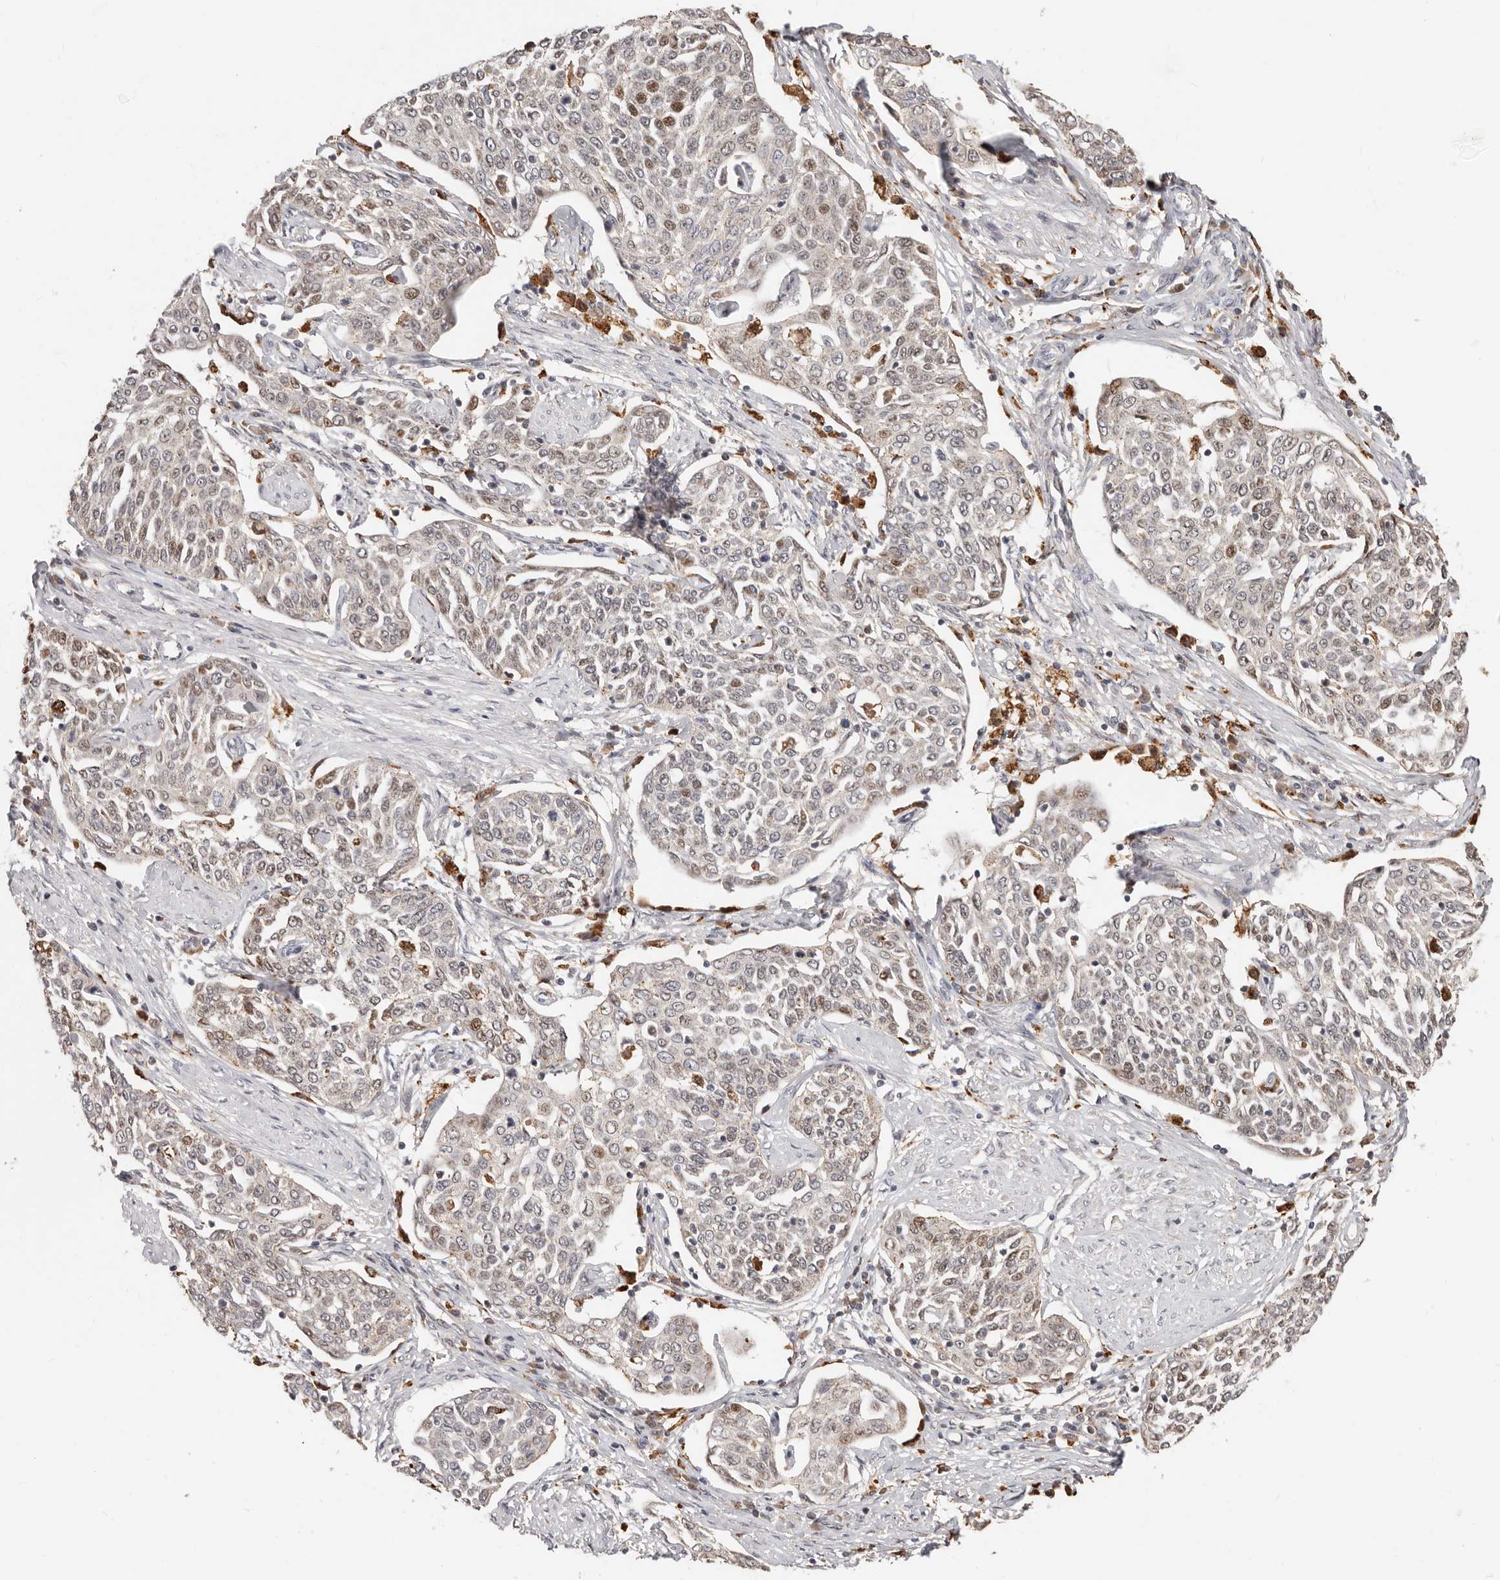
{"staining": {"intensity": "moderate", "quantity": "<25%", "location": "nuclear"}, "tissue": "cervical cancer", "cell_type": "Tumor cells", "image_type": "cancer", "snomed": [{"axis": "morphology", "description": "Squamous cell carcinoma, NOS"}, {"axis": "topography", "description": "Cervix"}], "caption": "Protein positivity by immunohistochemistry (IHC) shows moderate nuclear staining in about <25% of tumor cells in cervical squamous cell carcinoma. (brown staining indicates protein expression, while blue staining denotes nuclei).", "gene": "ZRANB1", "patient": {"sex": "female", "age": 34}}